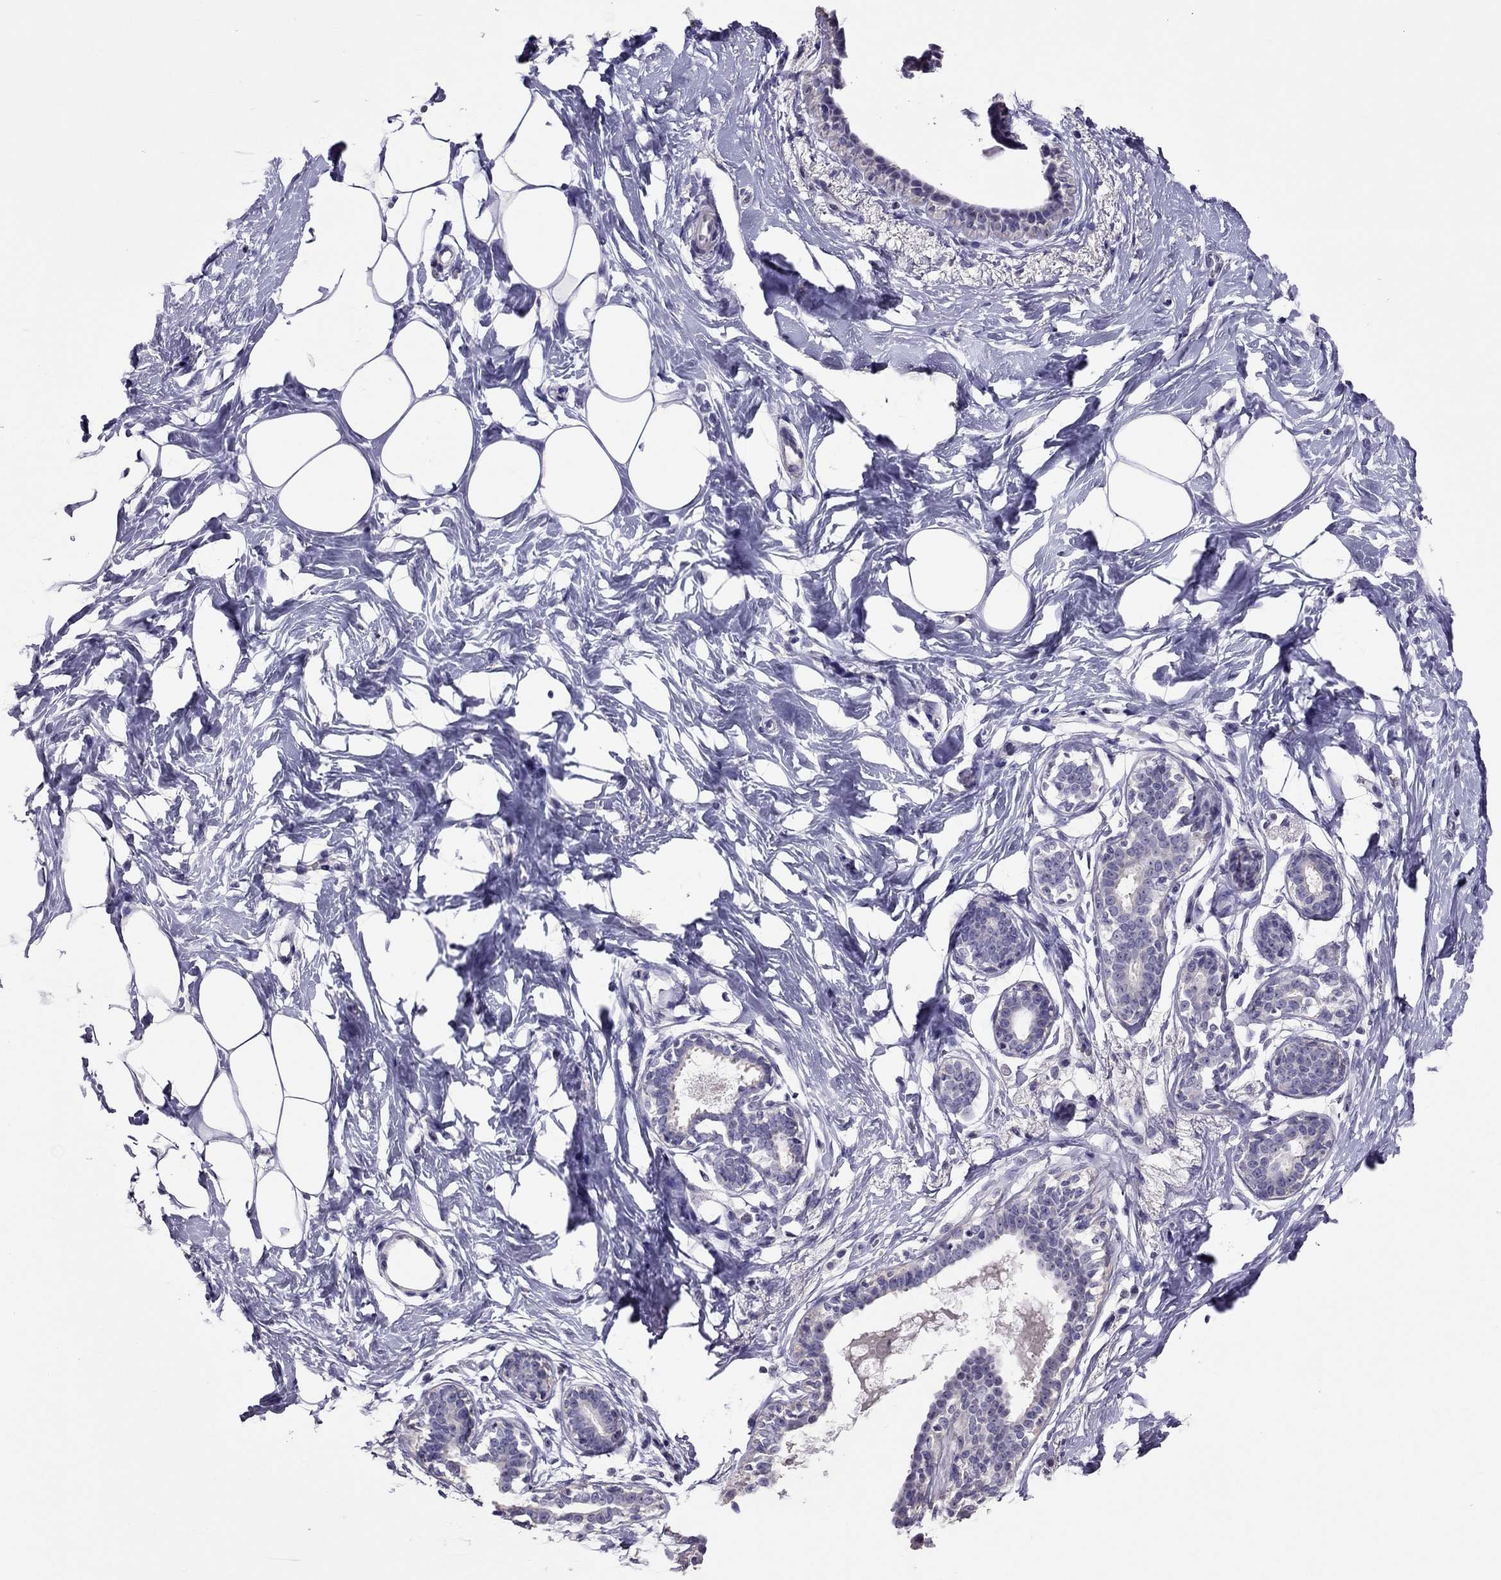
{"staining": {"intensity": "negative", "quantity": "none", "location": "none"}, "tissue": "breast", "cell_type": "Adipocytes", "image_type": "normal", "snomed": [{"axis": "morphology", "description": "Normal tissue, NOS"}, {"axis": "morphology", "description": "Lobular carcinoma, in situ"}, {"axis": "topography", "description": "Breast"}], "caption": "A high-resolution histopathology image shows immunohistochemistry (IHC) staining of unremarkable breast, which displays no significant positivity in adipocytes.", "gene": "LRRC46", "patient": {"sex": "female", "age": 35}}